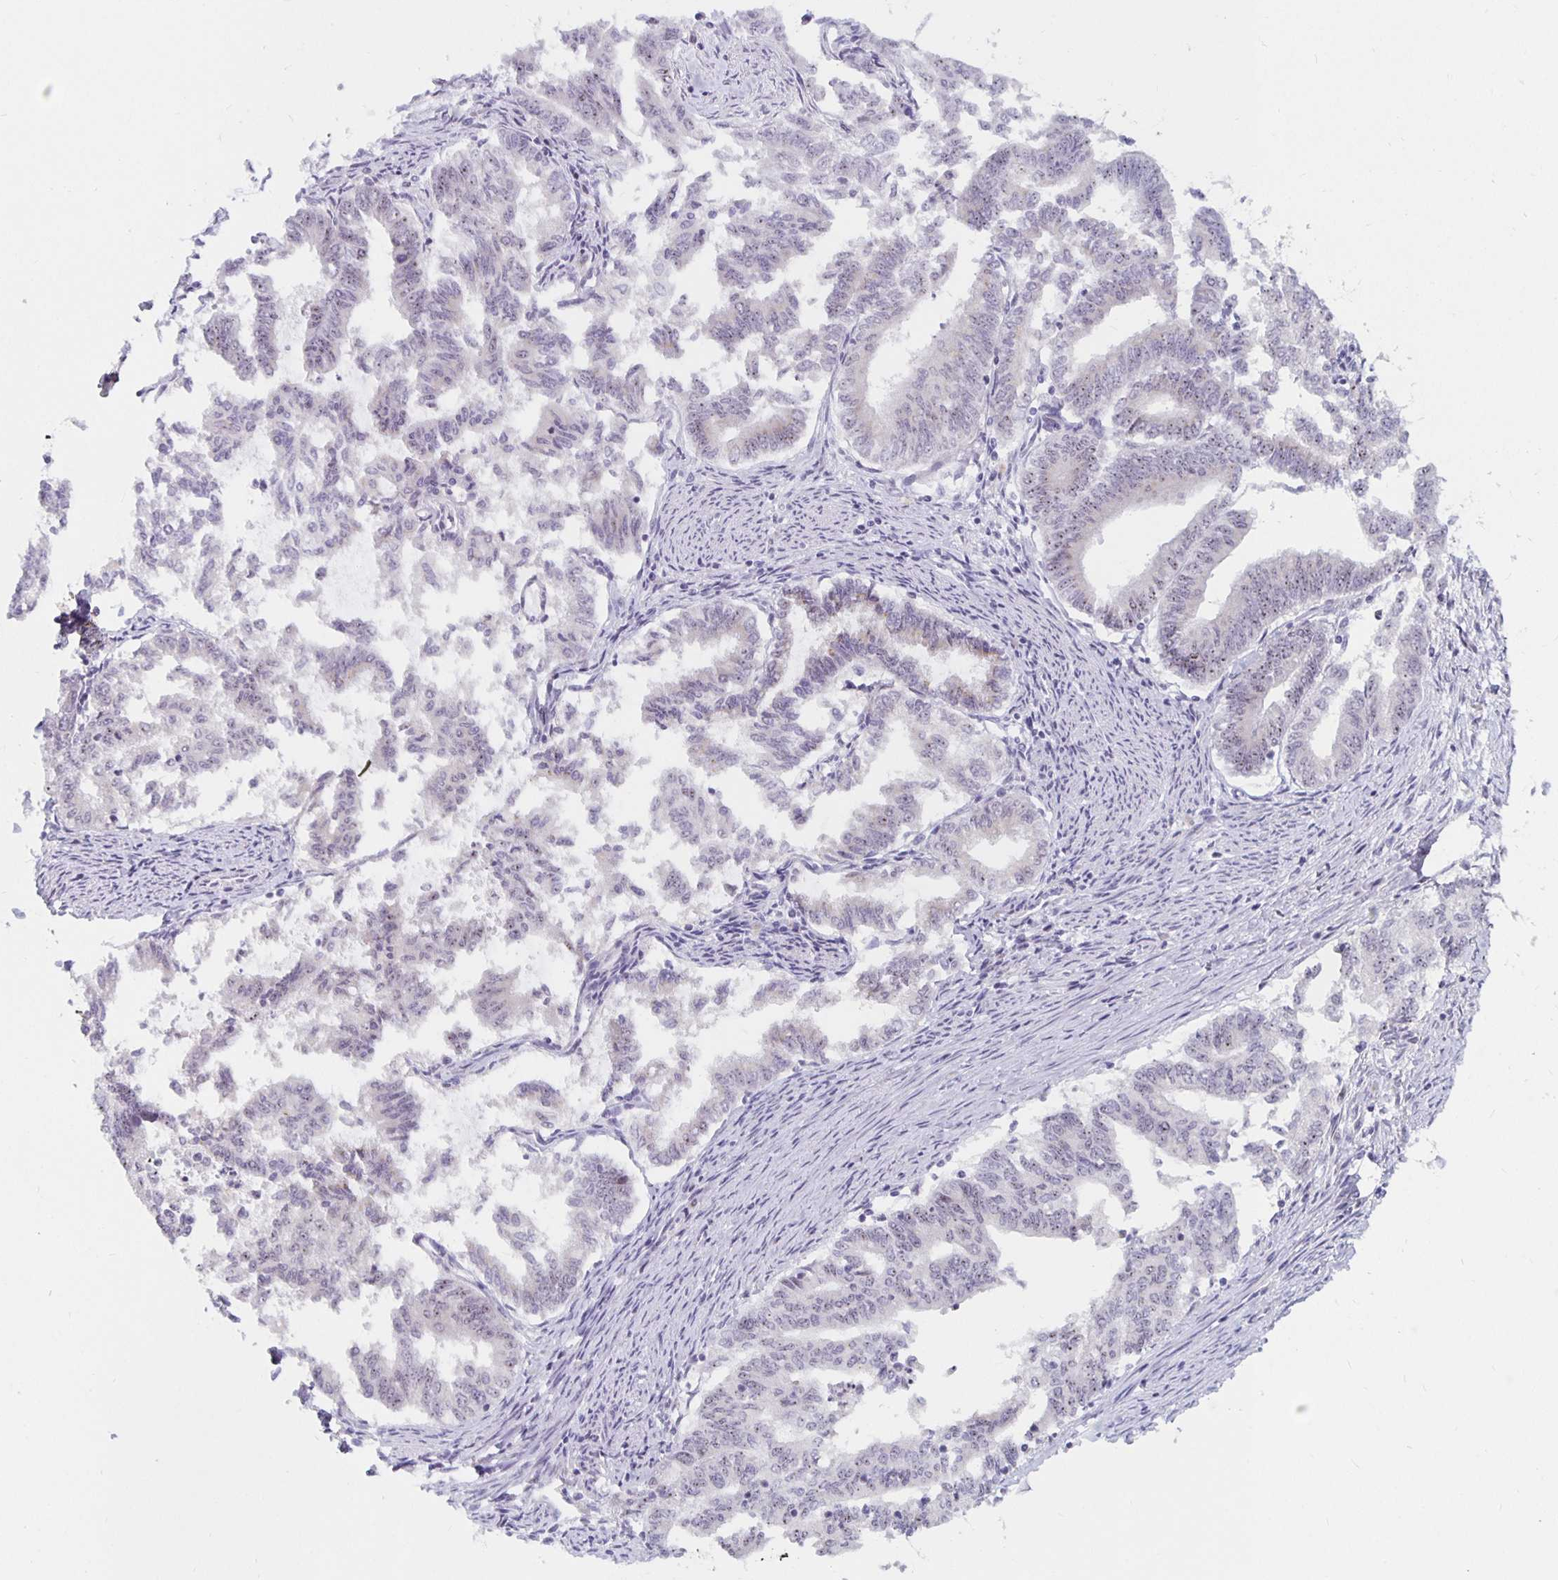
{"staining": {"intensity": "weak", "quantity": "25%-75%", "location": "nuclear"}, "tissue": "endometrial cancer", "cell_type": "Tumor cells", "image_type": "cancer", "snomed": [{"axis": "morphology", "description": "Adenocarcinoma, NOS"}, {"axis": "topography", "description": "Endometrium"}], "caption": "The immunohistochemical stain shows weak nuclear expression in tumor cells of adenocarcinoma (endometrial) tissue.", "gene": "NUP85", "patient": {"sex": "female", "age": 79}}